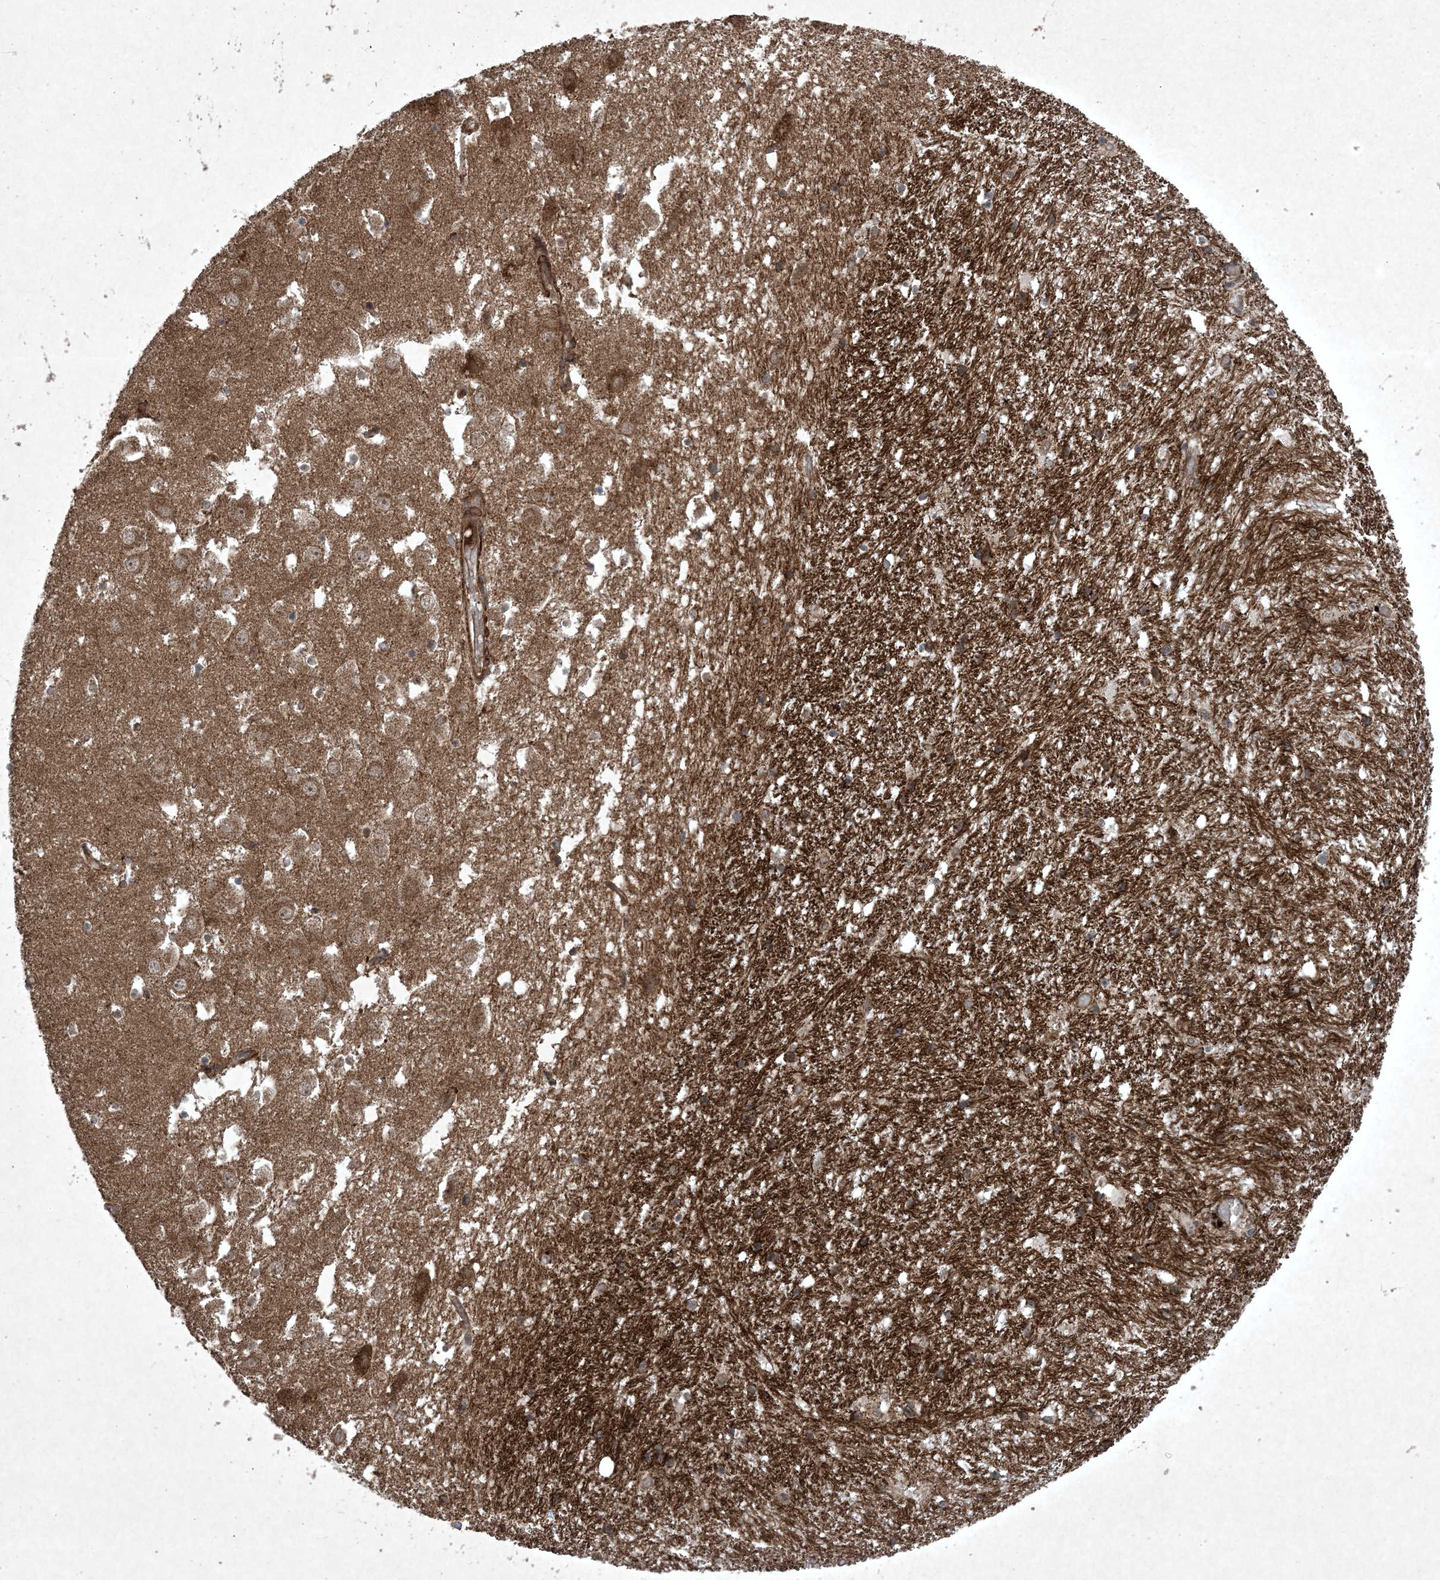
{"staining": {"intensity": "moderate", "quantity": ">75%", "location": "cytoplasmic/membranous"}, "tissue": "hippocampus", "cell_type": "Glial cells", "image_type": "normal", "snomed": [{"axis": "morphology", "description": "Normal tissue, NOS"}, {"axis": "topography", "description": "Hippocampus"}], "caption": "Immunohistochemistry staining of unremarkable hippocampus, which exhibits medium levels of moderate cytoplasmic/membranous staining in about >75% of glial cells indicating moderate cytoplasmic/membranous protein staining. The staining was performed using DAB (brown) for protein detection and nuclei were counterstained in hematoxylin (blue).", "gene": "GNG5", "patient": {"sex": "female", "age": 52}}